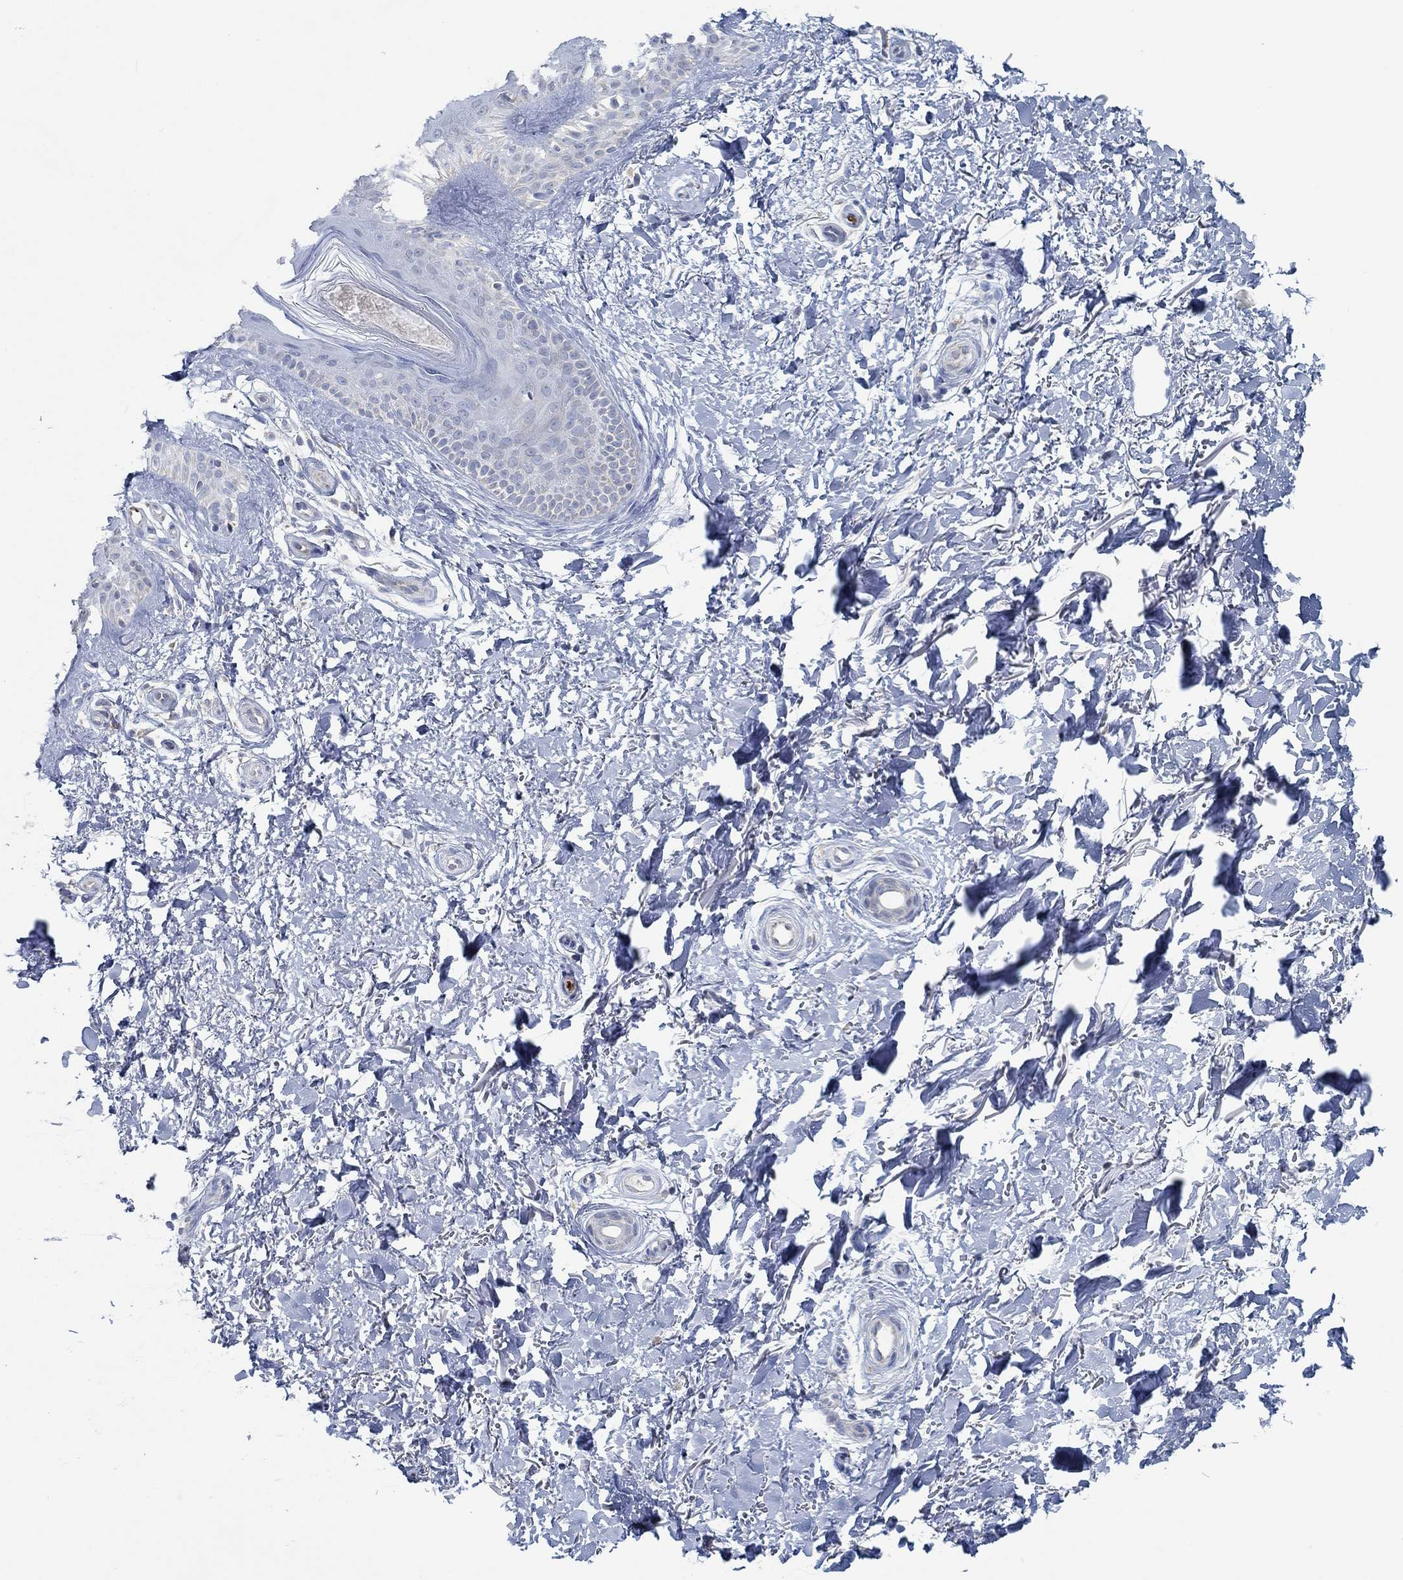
{"staining": {"intensity": "negative", "quantity": "none", "location": "none"}, "tissue": "skin", "cell_type": "Fibroblasts", "image_type": "normal", "snomed": [{"axis": "morphology", "description": "Normal tissue, NOS"}, {"axis": "morphology", "description": "Inflammation, NOS"}, {"axis": "morphology", "description": "Fibrosis, NOS"}, {"axis": "topography", "description": "Skin"}], "caption": "The IHC micrograph has no significant positivity in fibroblasts of skin. (DAB (3,3'-diaminobenzidine) immunohistochemistry with hematoxylin counter stain).", "gene": "GLOD5", "patient": {"sex": "male", "age": 71}}